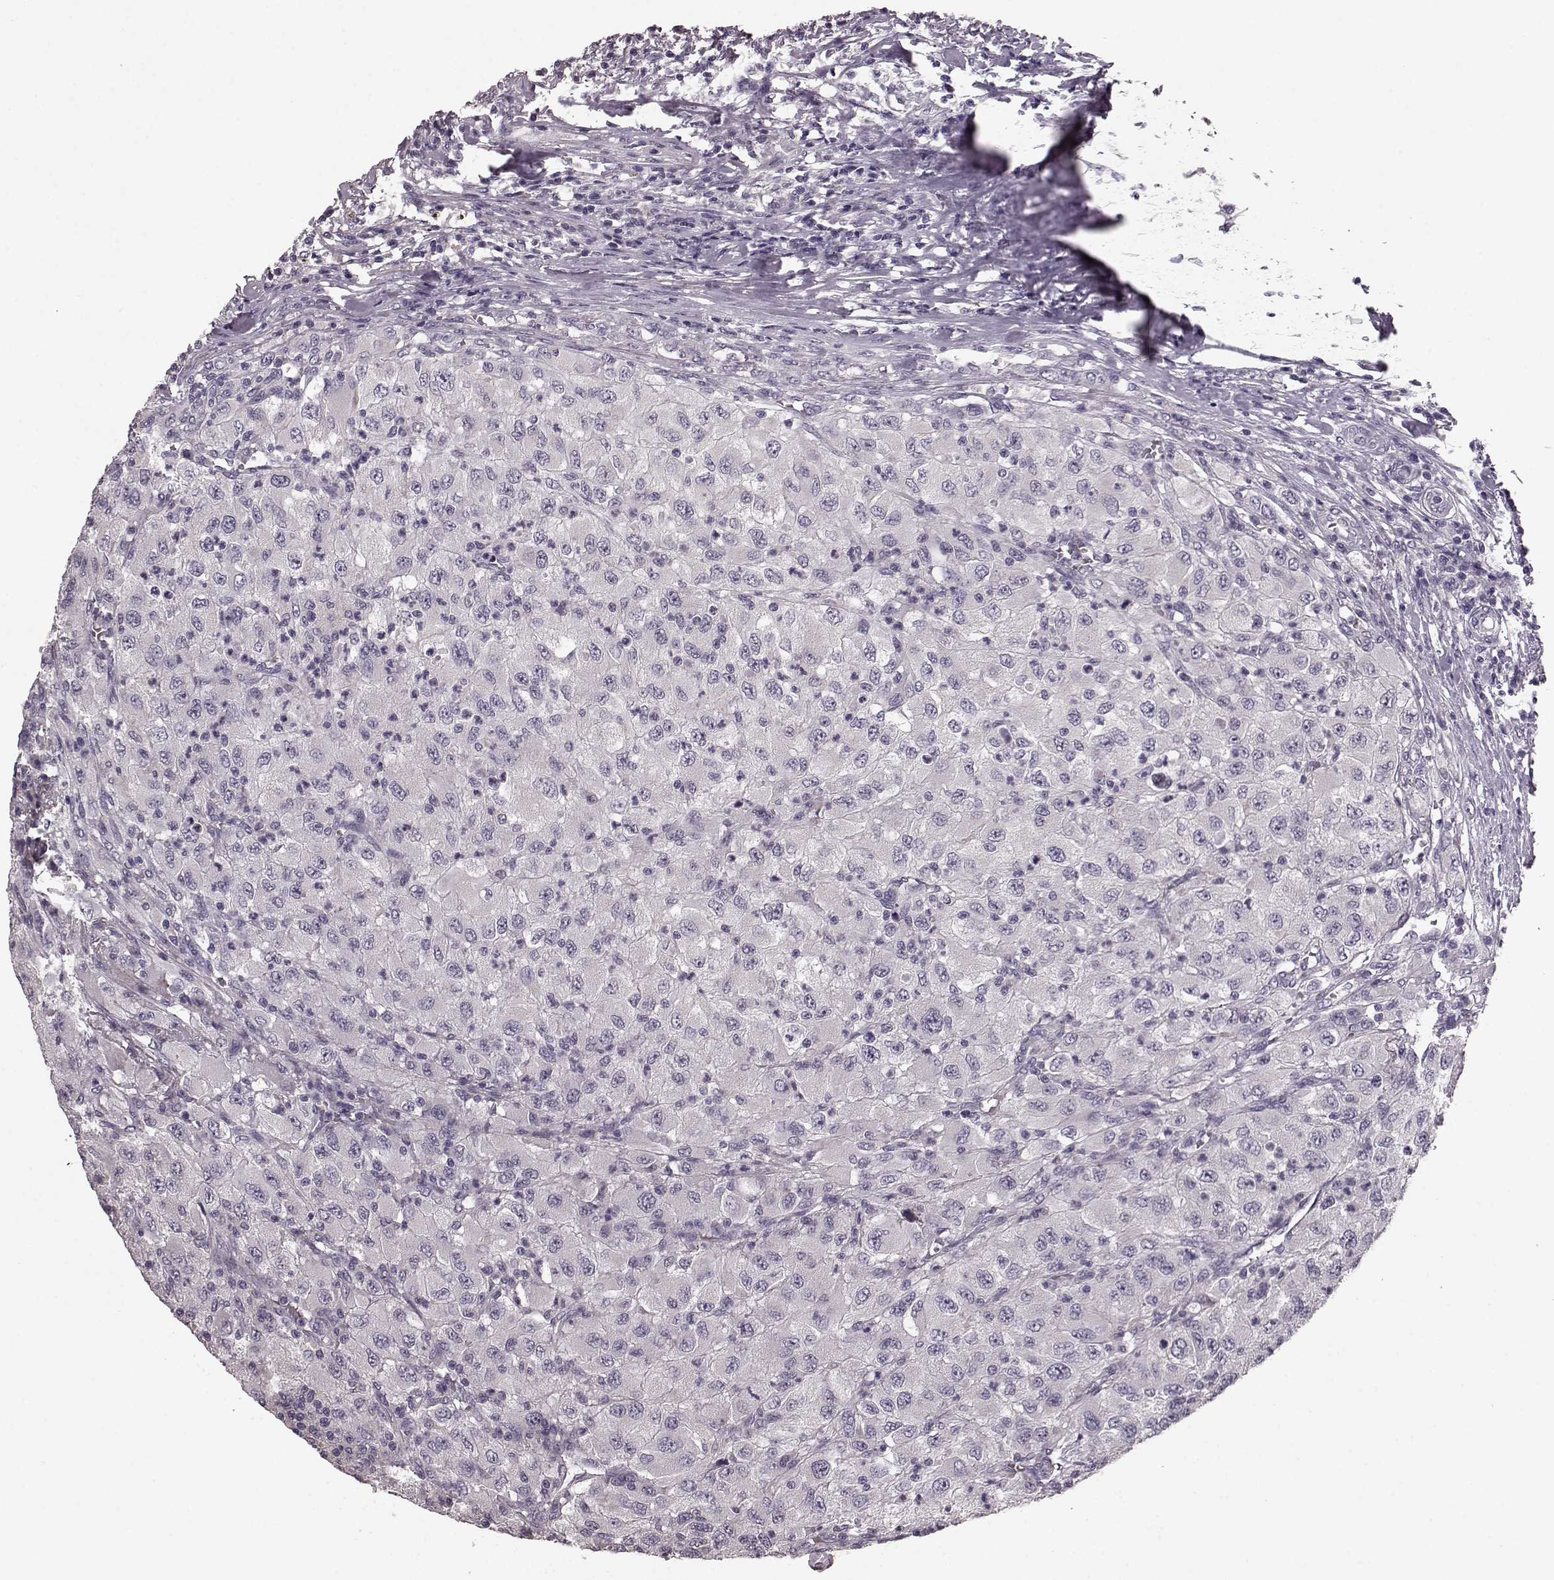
{"staining": {"intensity": "negative", "quantity": "none", "location": "none"}, "tissue": "renal cancer", "cell_type": "Tumor cells", "image_type": "cancer", "snomed": [{"axis": "morphology", "description": "Adenocarcinoma, NOS"}, {"axis": "topography", "description": "Kidney"}], "caption": "Immunohistochemical staining of human renal cancer reveals no significant staining in tumor cells.", "gene": "SLC52A3", "patient": {"sex": "female", "age": 67}}